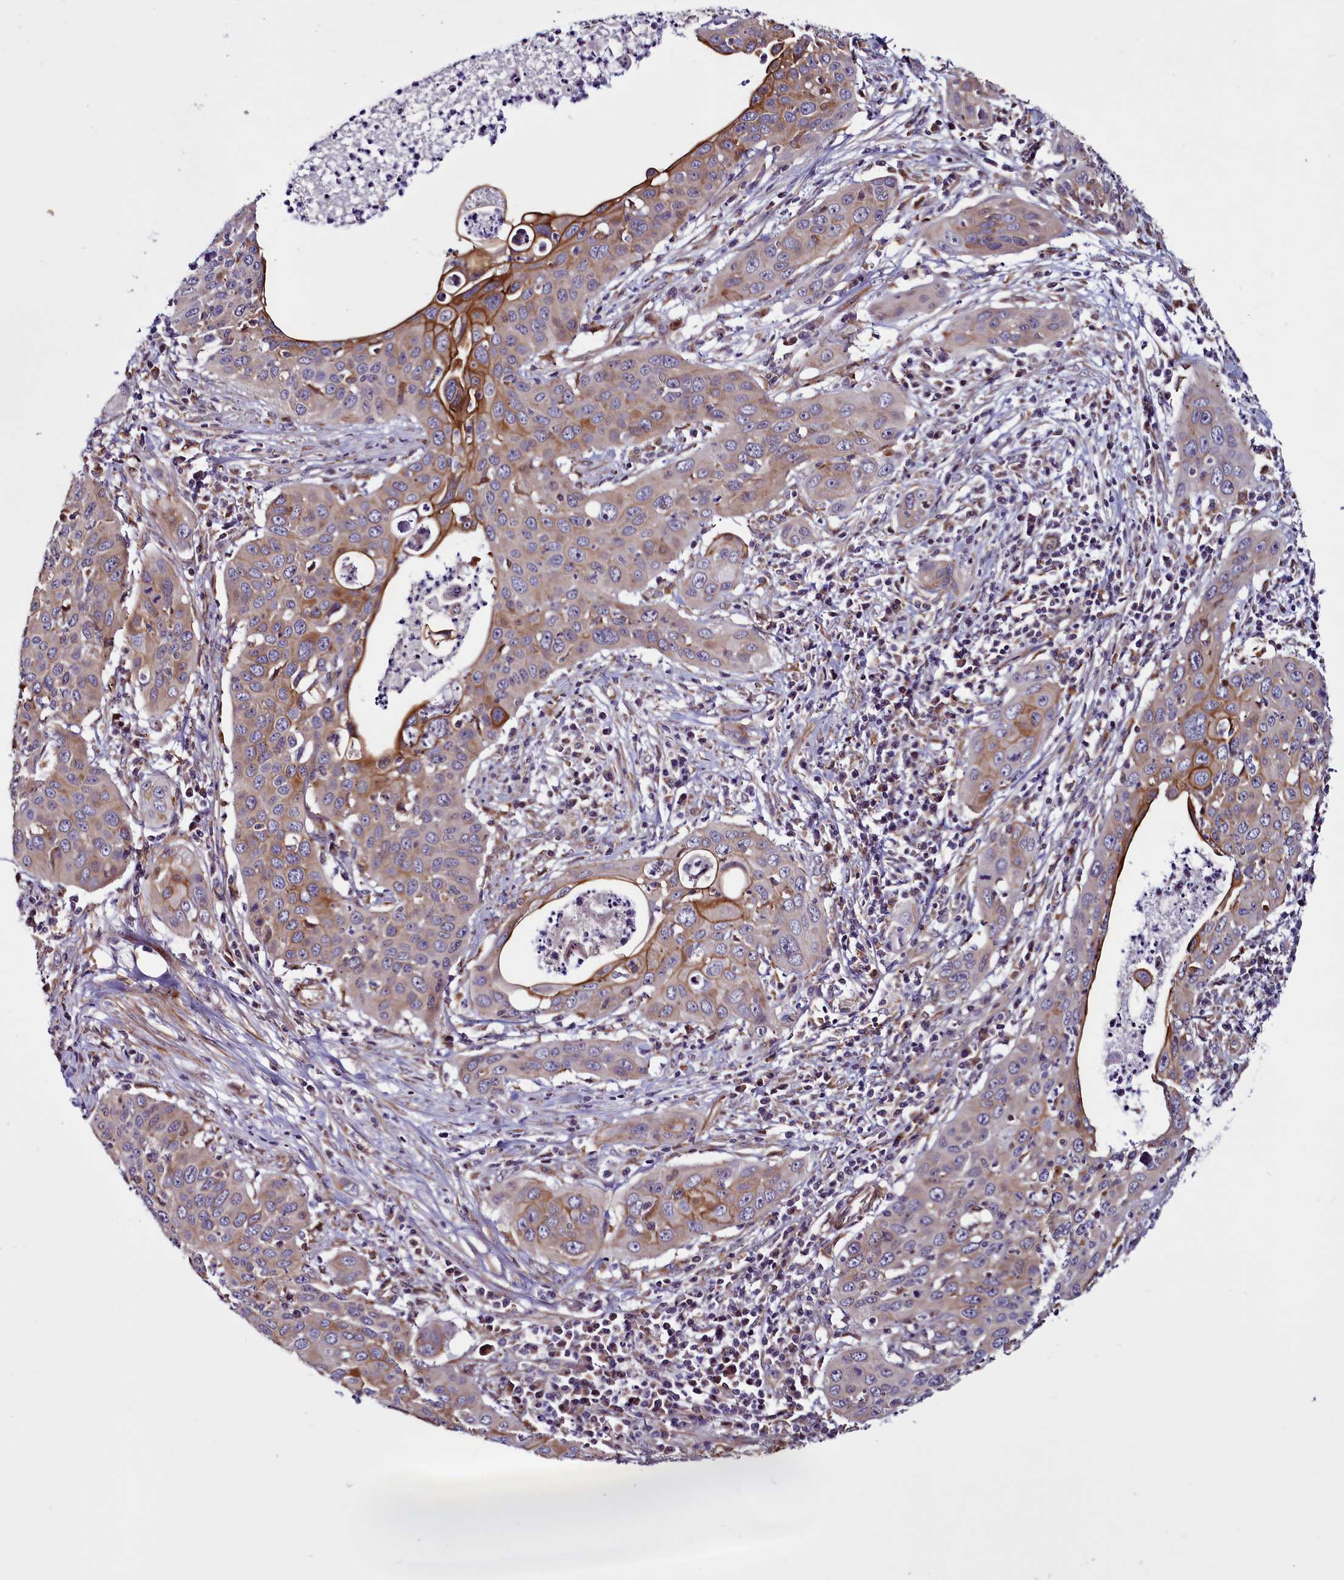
{"staining": {"intensity": "moderate", "quantity": "25%-75%", "location": "cytoplasmic/membranous"}, "tissue": "cervical cancer", "cell_type": "Tumor cells", "image_type": "cancer", "snomed": [{"axis": "morphology", "description": "Squamous cell carcinoma, NOS"}, {"axis": "topography", "description": "Cervix"}], "caption": "Brown immunohistochemical staining in cervical squamous cell carcinoma displays moderate cytoplasmic/membranous expression in about 25%-75% of tumor cells.", "gene": "MCRIP1", "patient": {"sex": "female", "age": 36}}